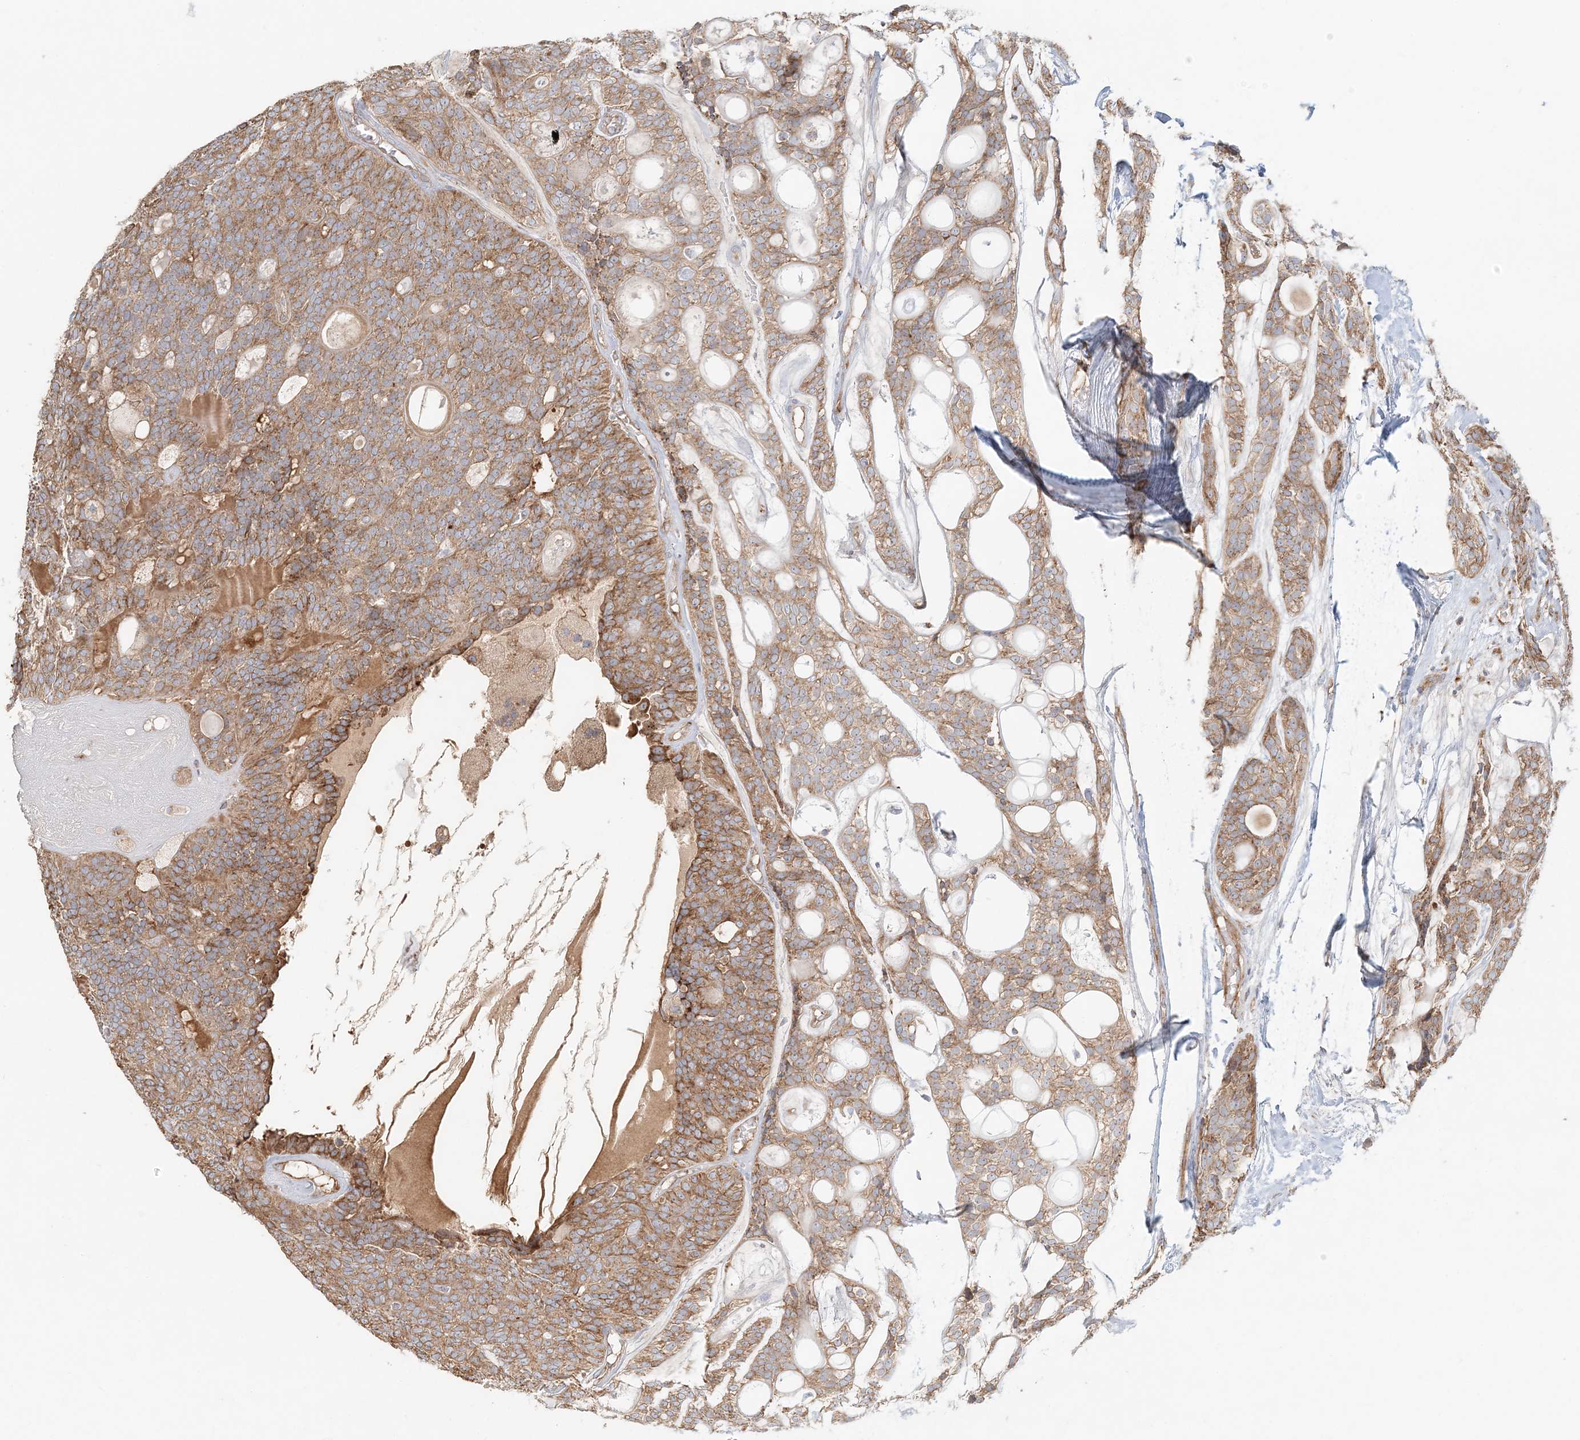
{"staining": {"intensity": "moderate", "quantity": ">75%", "location": "cytoplasmic/membranous"}, "tissue": "head and neck cancer", "cell_type": "Tumor cells", "image_type": "cancer", "snomed": [{"axis": "morphology", "description": "Adenocarcinoma, NOS"}, {"axis": "topography", "description": "Head-Neck"}], "caption": "Human adenocarcinoma (head and neck) stained with a protein marker exhibits moderate staining in tumor cells.", "gene": "KIAA0232", "patient": {"sex": "male", "age": 66}}